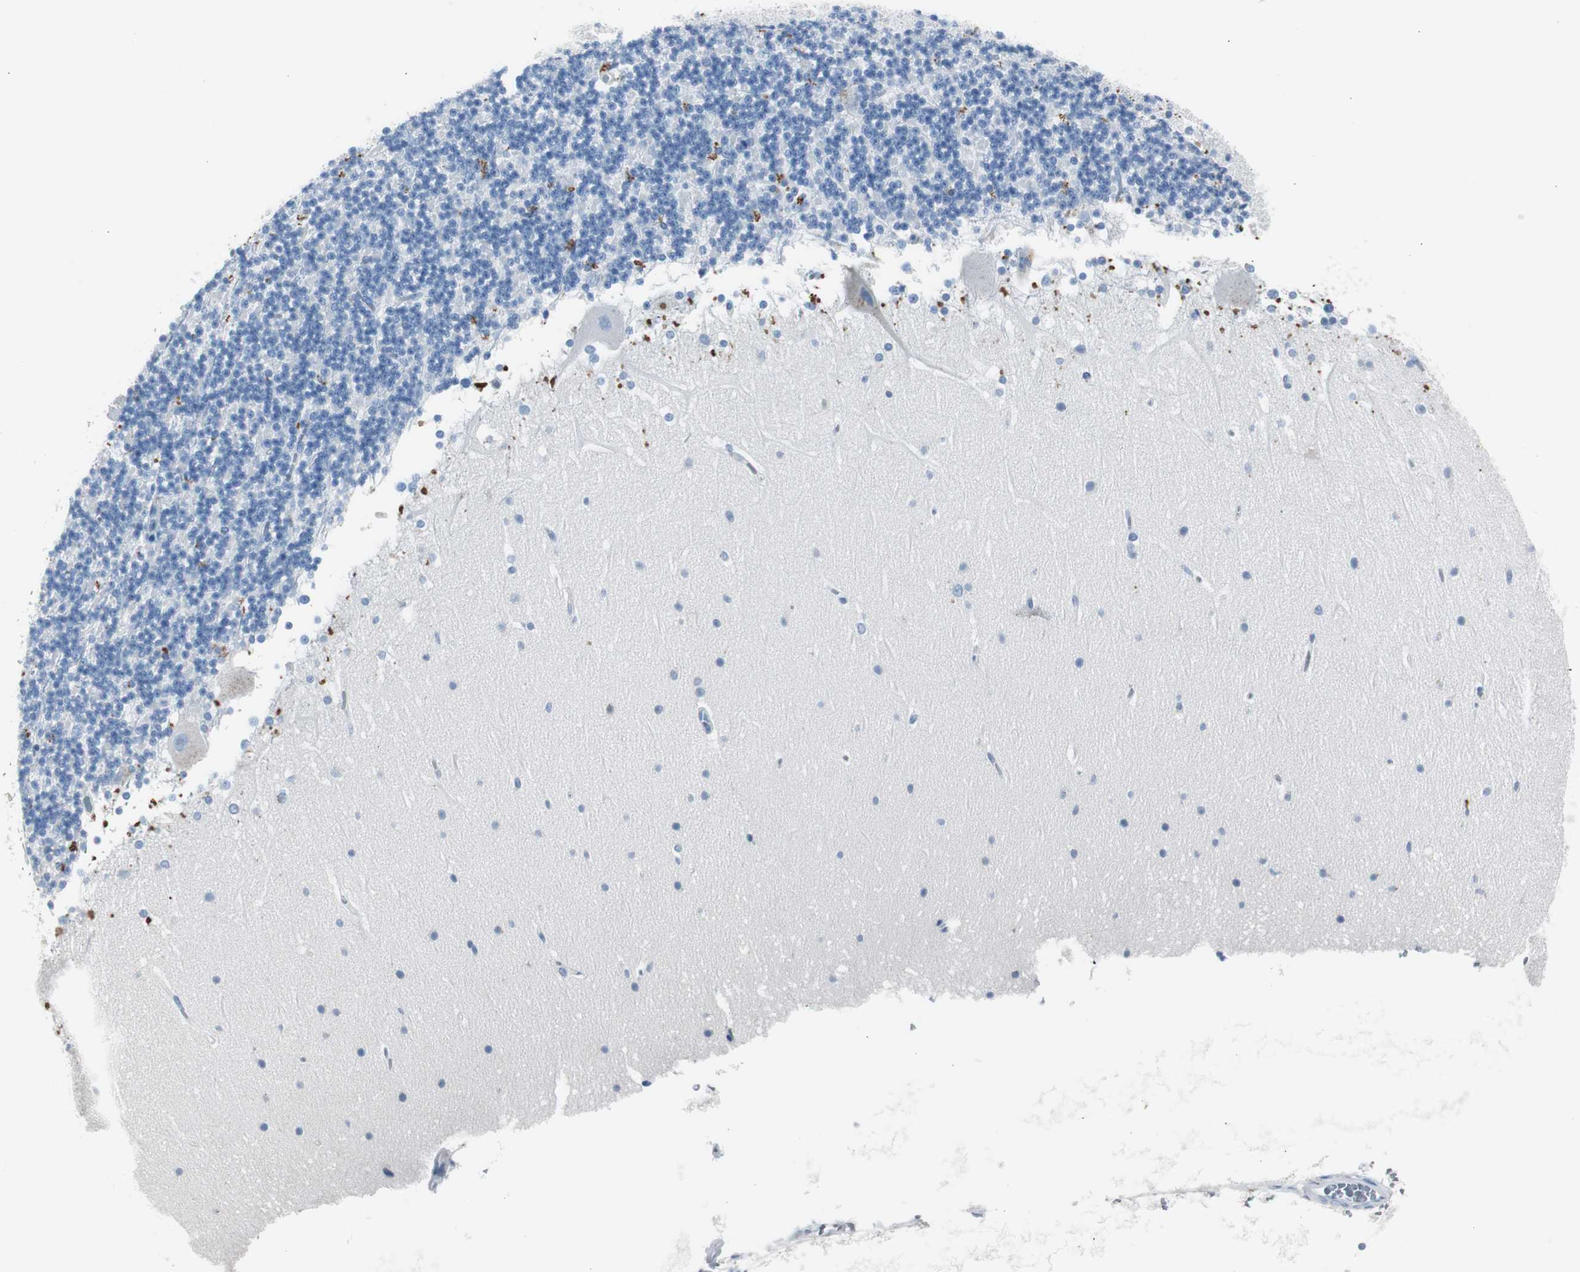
{"staining": {"intensity": "moderate", "quantity": "<25%", "location": "cytoplasmic/membranous"}, "tissue": "cerebellum", "cell_type": "Cells in granular layer", "image_type": "normal", "snomed": [{"axis": "morphology", "description": "Normal tissue, NOS"}, {"axis": "topography", "description": "Cerebellum"}], "caption": "Normal cerebellum was stained to show a protein in brown. There is low levels of moderate cytoplasmic/membranous staining in approximately <25% of cells in granular layer. (DAB = brown stain, brightfield microscopy at high magnification).", "gene": "SERPINF1", "patient": {"sex": "female", "age": 19}}